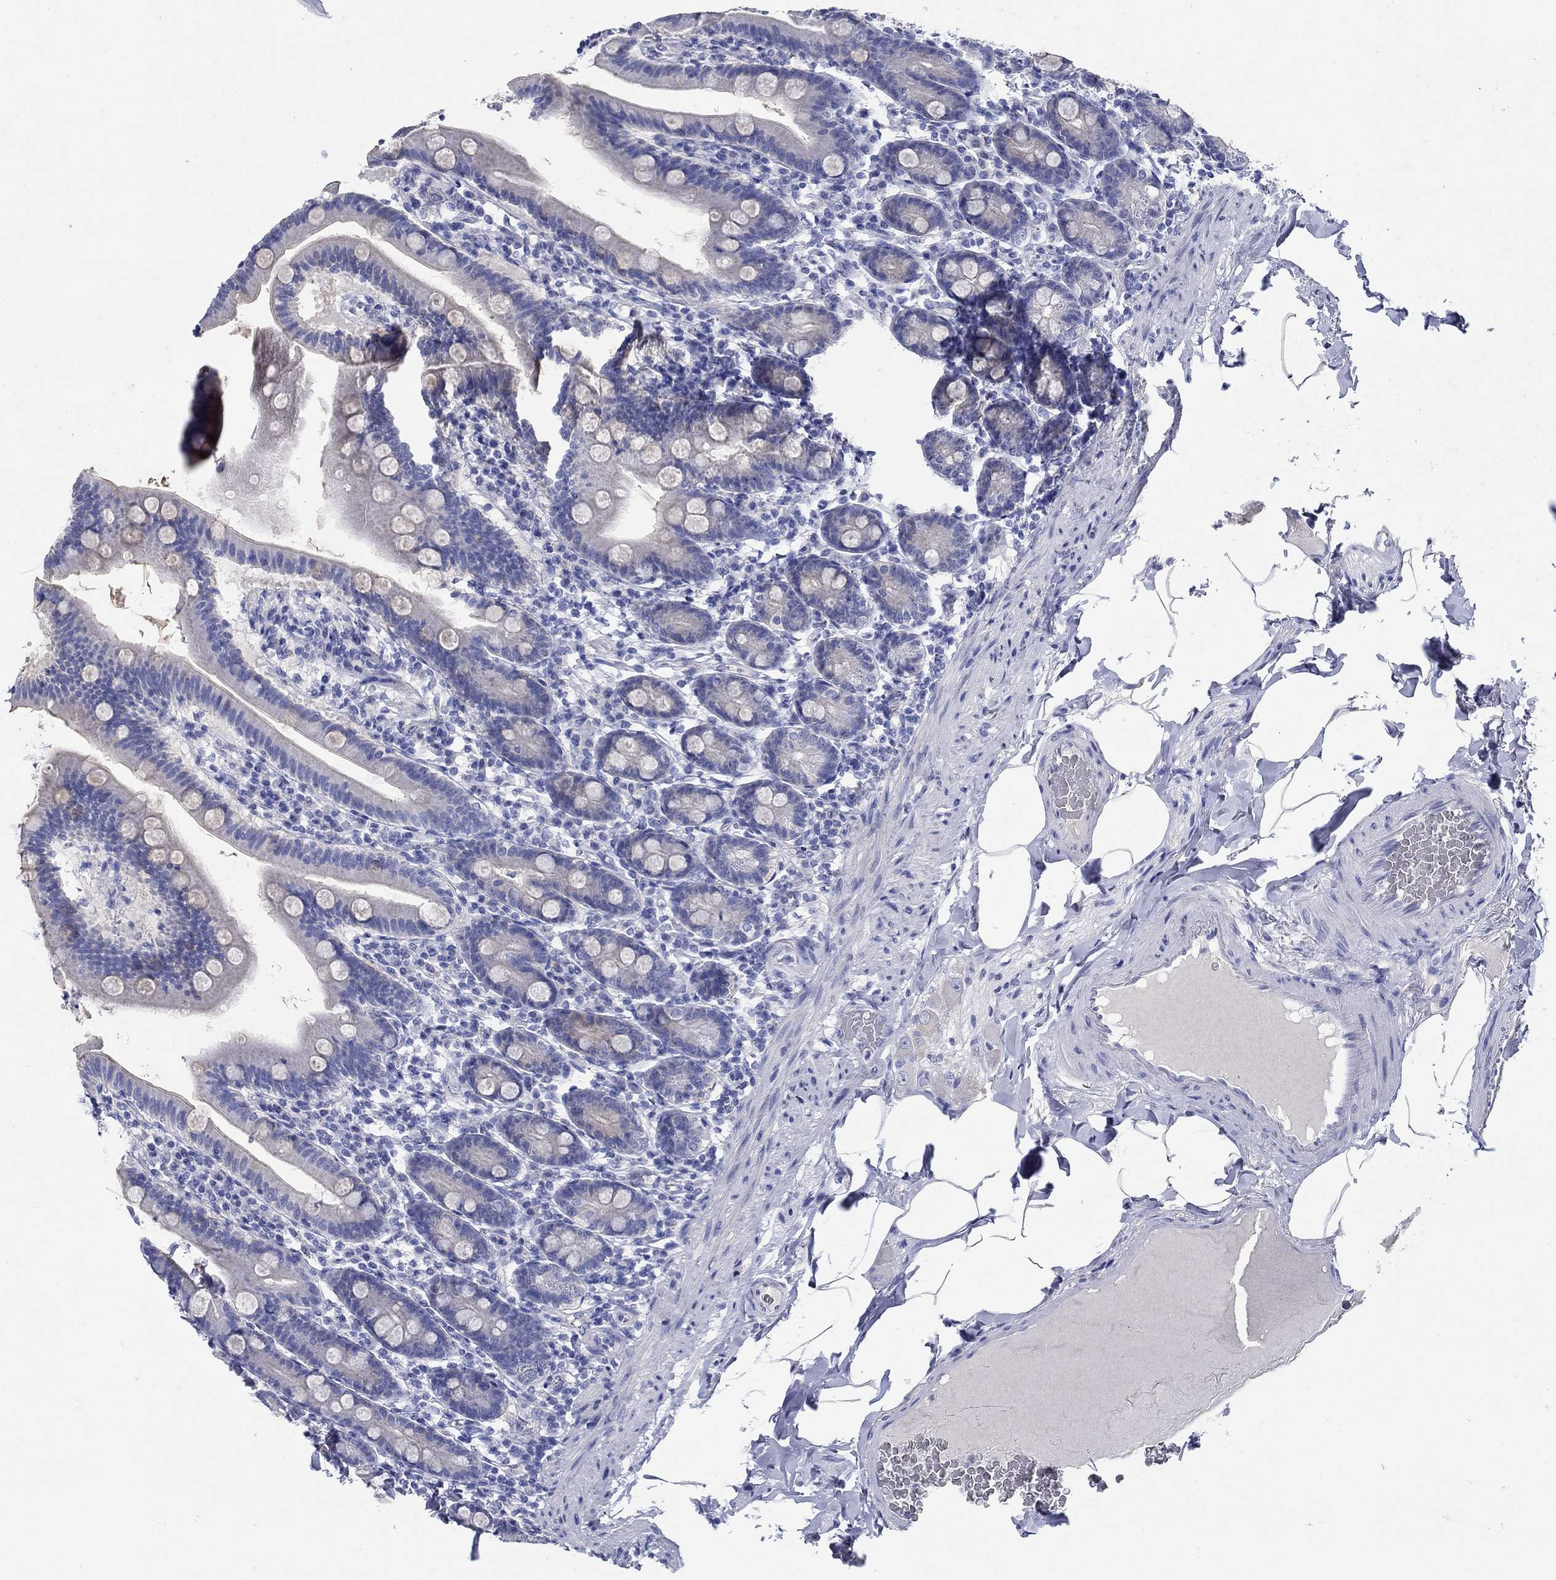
{"staining": {"intensity": "negative", "quantity": "none", "location": "none"}, "tissue": "small intestine", "cell_type": "Glandular cells", "image_type": "normal", "snomed": [{"axis": "morphology", "description": "Normal tissue, NOS"}, {"axis": "topography", "description": "Small intestine"}], "caption": "This micrograph is of unremarkable small intestine stained with immunohistochemistry (IHC) to label a protein in brown with the nuclei are counter-stained blue. There is no expression in glandular cells.", "gene": "ENSG00000251537", "patient": {"sex": "male", "age": 66}}